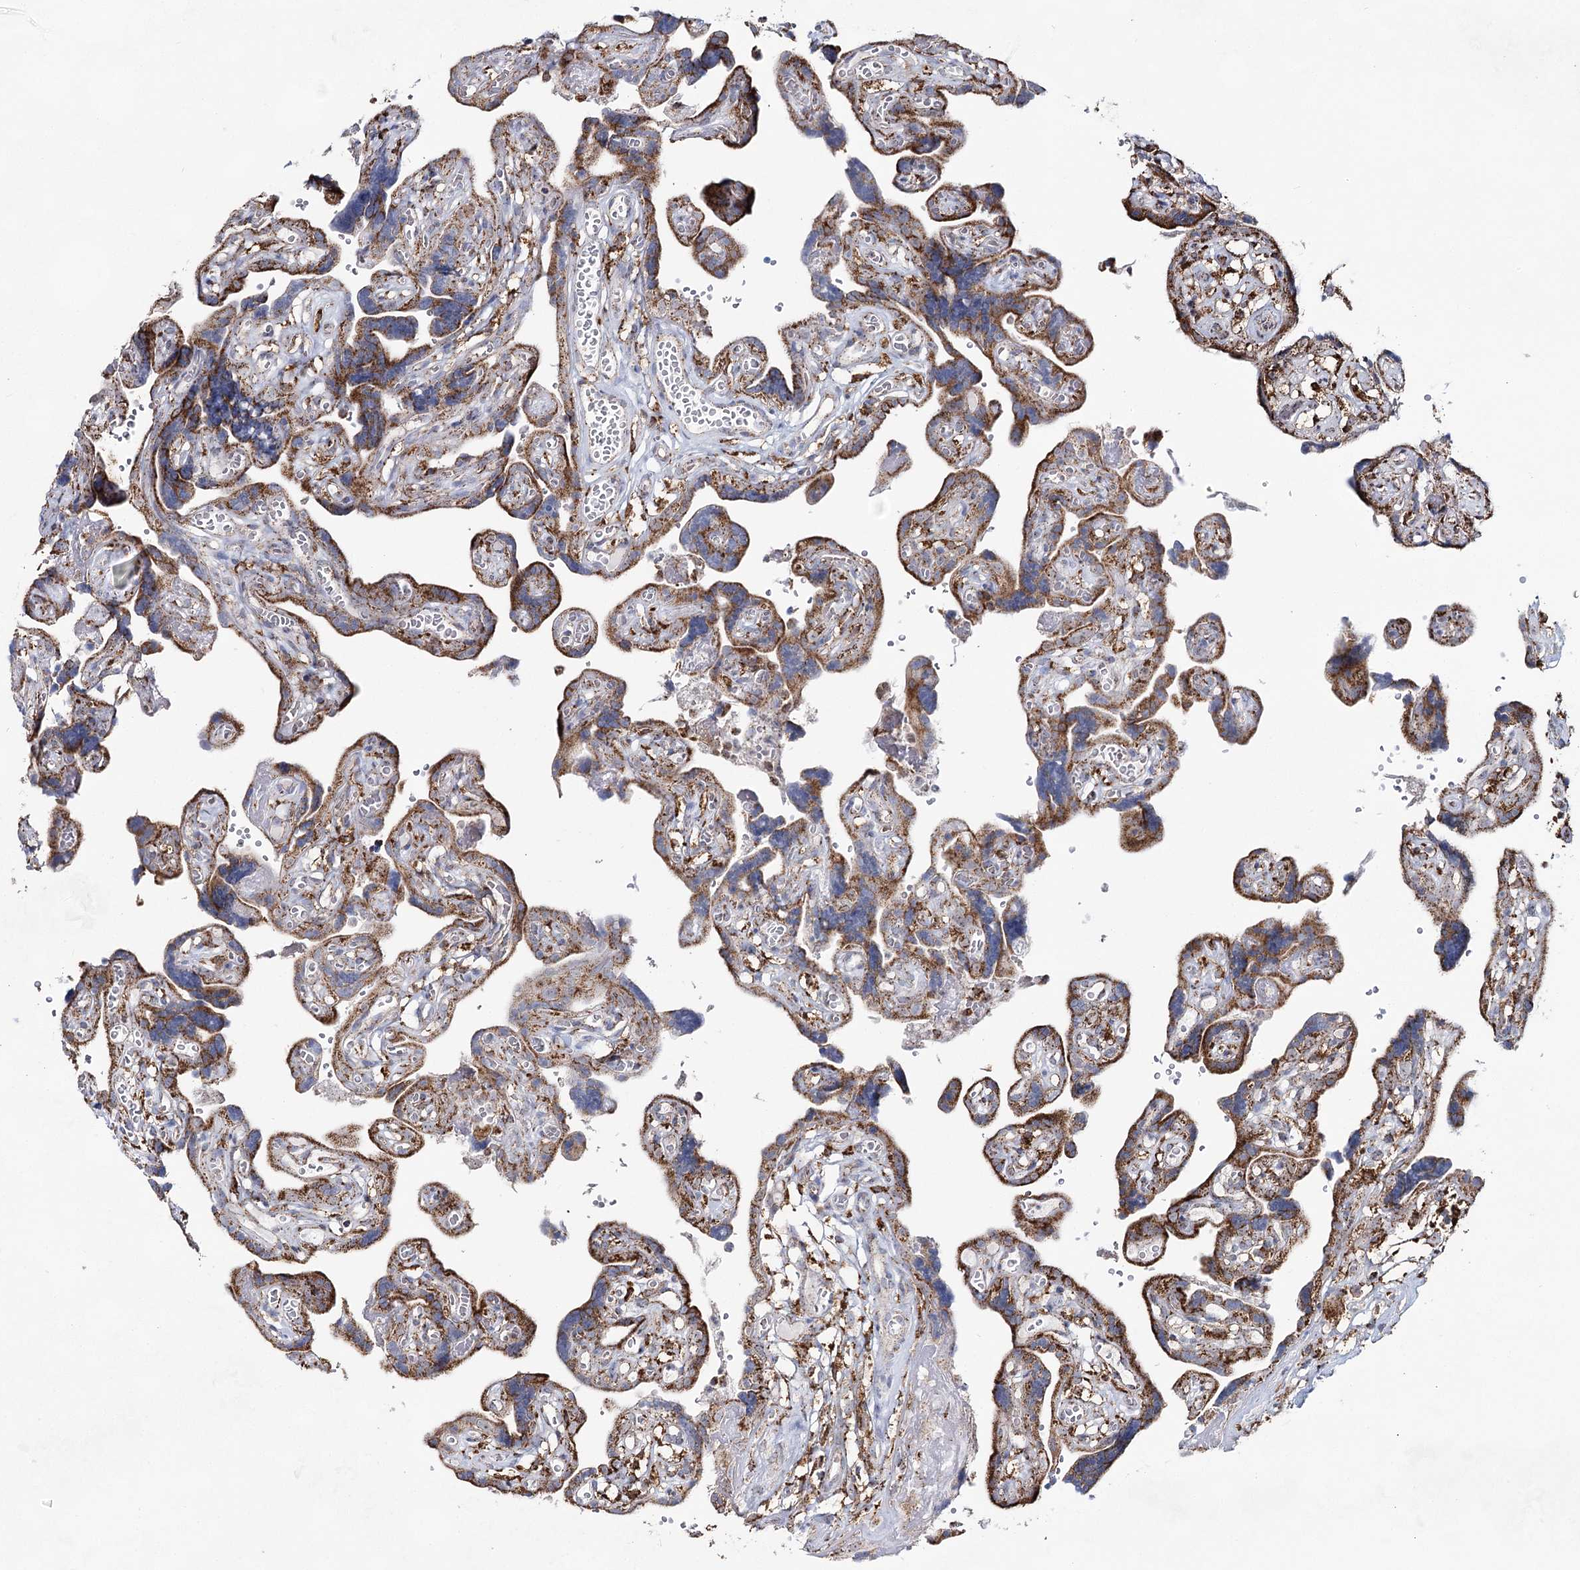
{"staining": {"intensity": "moderate", "quantity": ">75%", "location": "cytoplasmic/membranous"}, "tissue": "placenta", "cell_type": "Trophoblastic cells", "image_type": "normal", "snomed": [{"axis": "morphology", "description": "Normal tissue, NOS"}, {"axis": "topography", "description": "Placenta"}], "caption": "High-magnification brightfield microscopy of benign placenta stained with DAB (3,3'-diaminobenzidine) (brown) and counterstained with hematoxylin (blue). trophoblastic cells exhibit moderate cytoplasmic/membranous staining is present in about>75% of cells. The staining is performed using DAB (3,3'-diaminobenzidine) brown chromogen to label protein expression. The nuclei are counter-stained blue using hematoxylin.", "gene": "CWF19L1", "patient": {"sex": "female", "age": 30}}